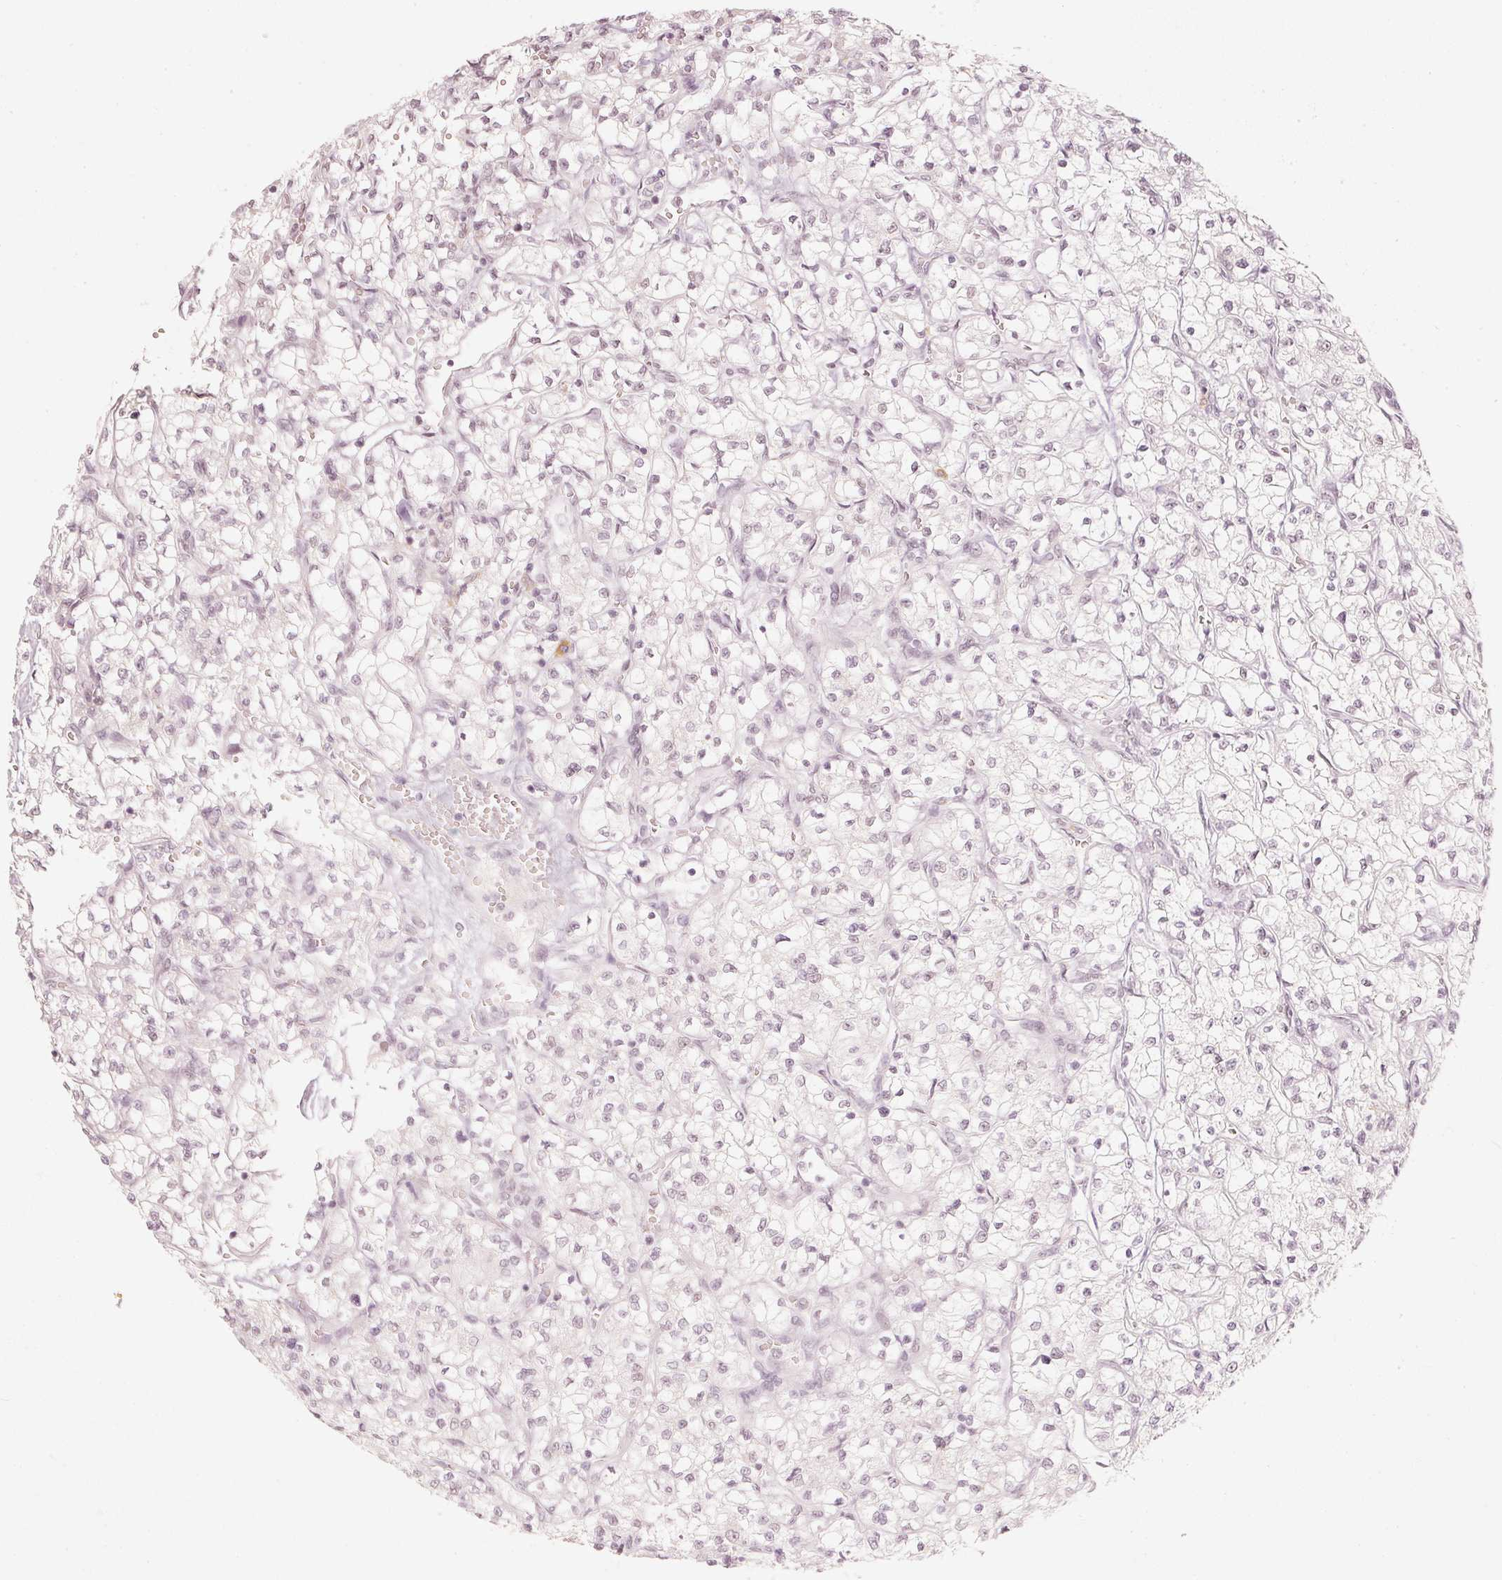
{"staining": {"intensity": "negative", "quantity": "none", "location": "none"}, "tissue": "renal cancer", "cell_type": "Tumor cells", "image_type": "cancer", "snomed": [{"axis": "morphology", "description": "Adenocarcinoma, NOS"}, {"axis": "topography", "description": "Kidney"}], "caption": "Renal adenocarcinoma stained for a protein using immunohistochemistry (IHC) exhibits no positivity tumor cells.", "gene": "PPP1R10", "patient": {"sex": "female", "age": 64}}